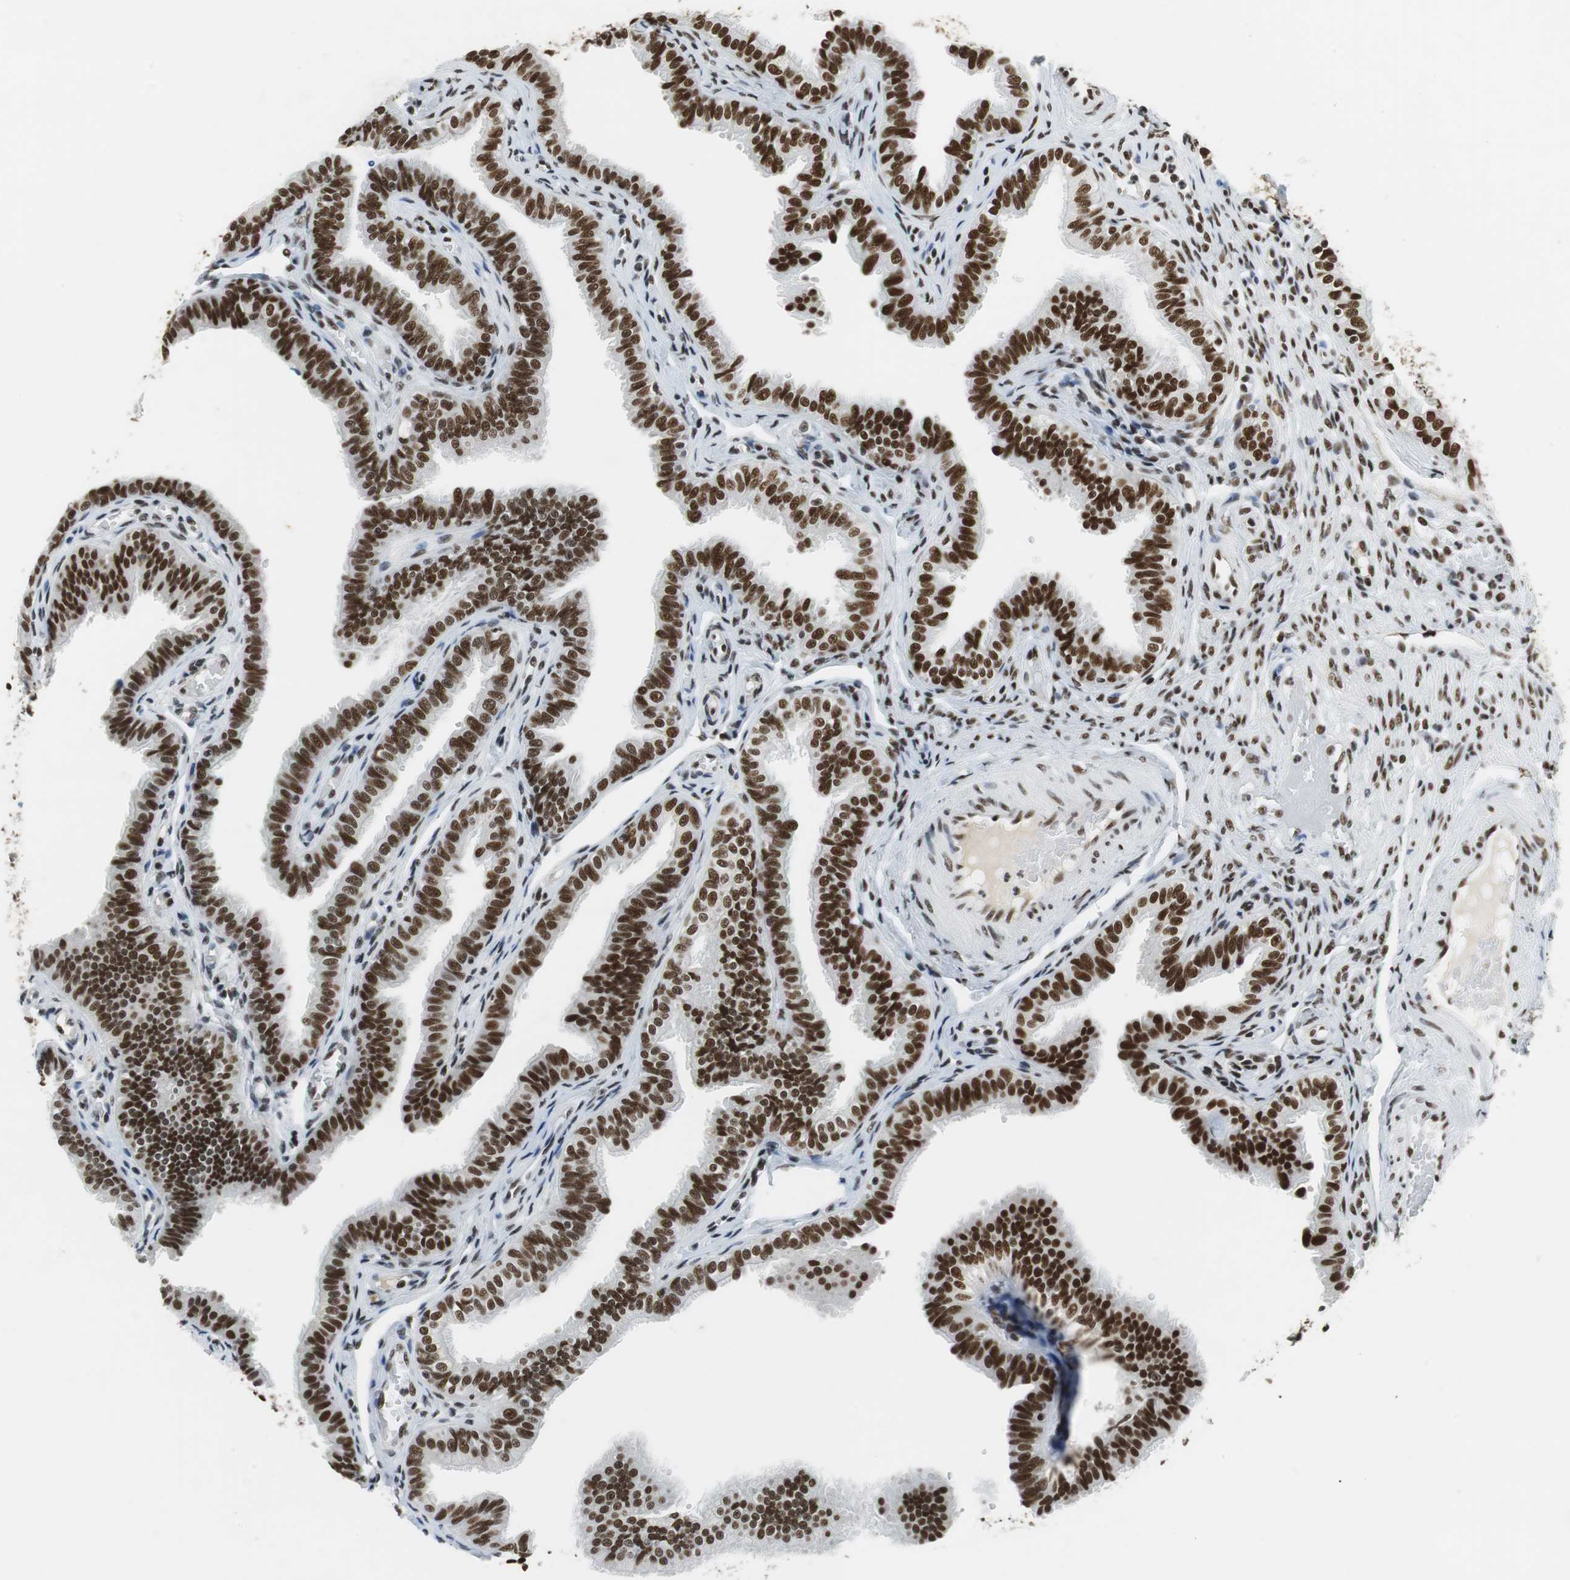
{"staining": {"intensity": "strong", "quantity": ">75%", "location": "nuclear"}, "tissue": "fallopian tube", "cell_type": "Glandular cells", "image_type": "normal", "snomed": [{"axis": "morphology", "description": "Normal tissue, NOS"}, {"axis": "morphology", "description": "Dermoid, NOS"}, {"axis": "topography", "description": "Fallopian tube"}], "caption": "Approximately >75% of glandular cells in normal human fallopian tube show strong nuclear protein staining as visualized by brown immunohistochemical staining.", "gene": "PRKDC", "patient": {"sex": "female", "age": 33}}